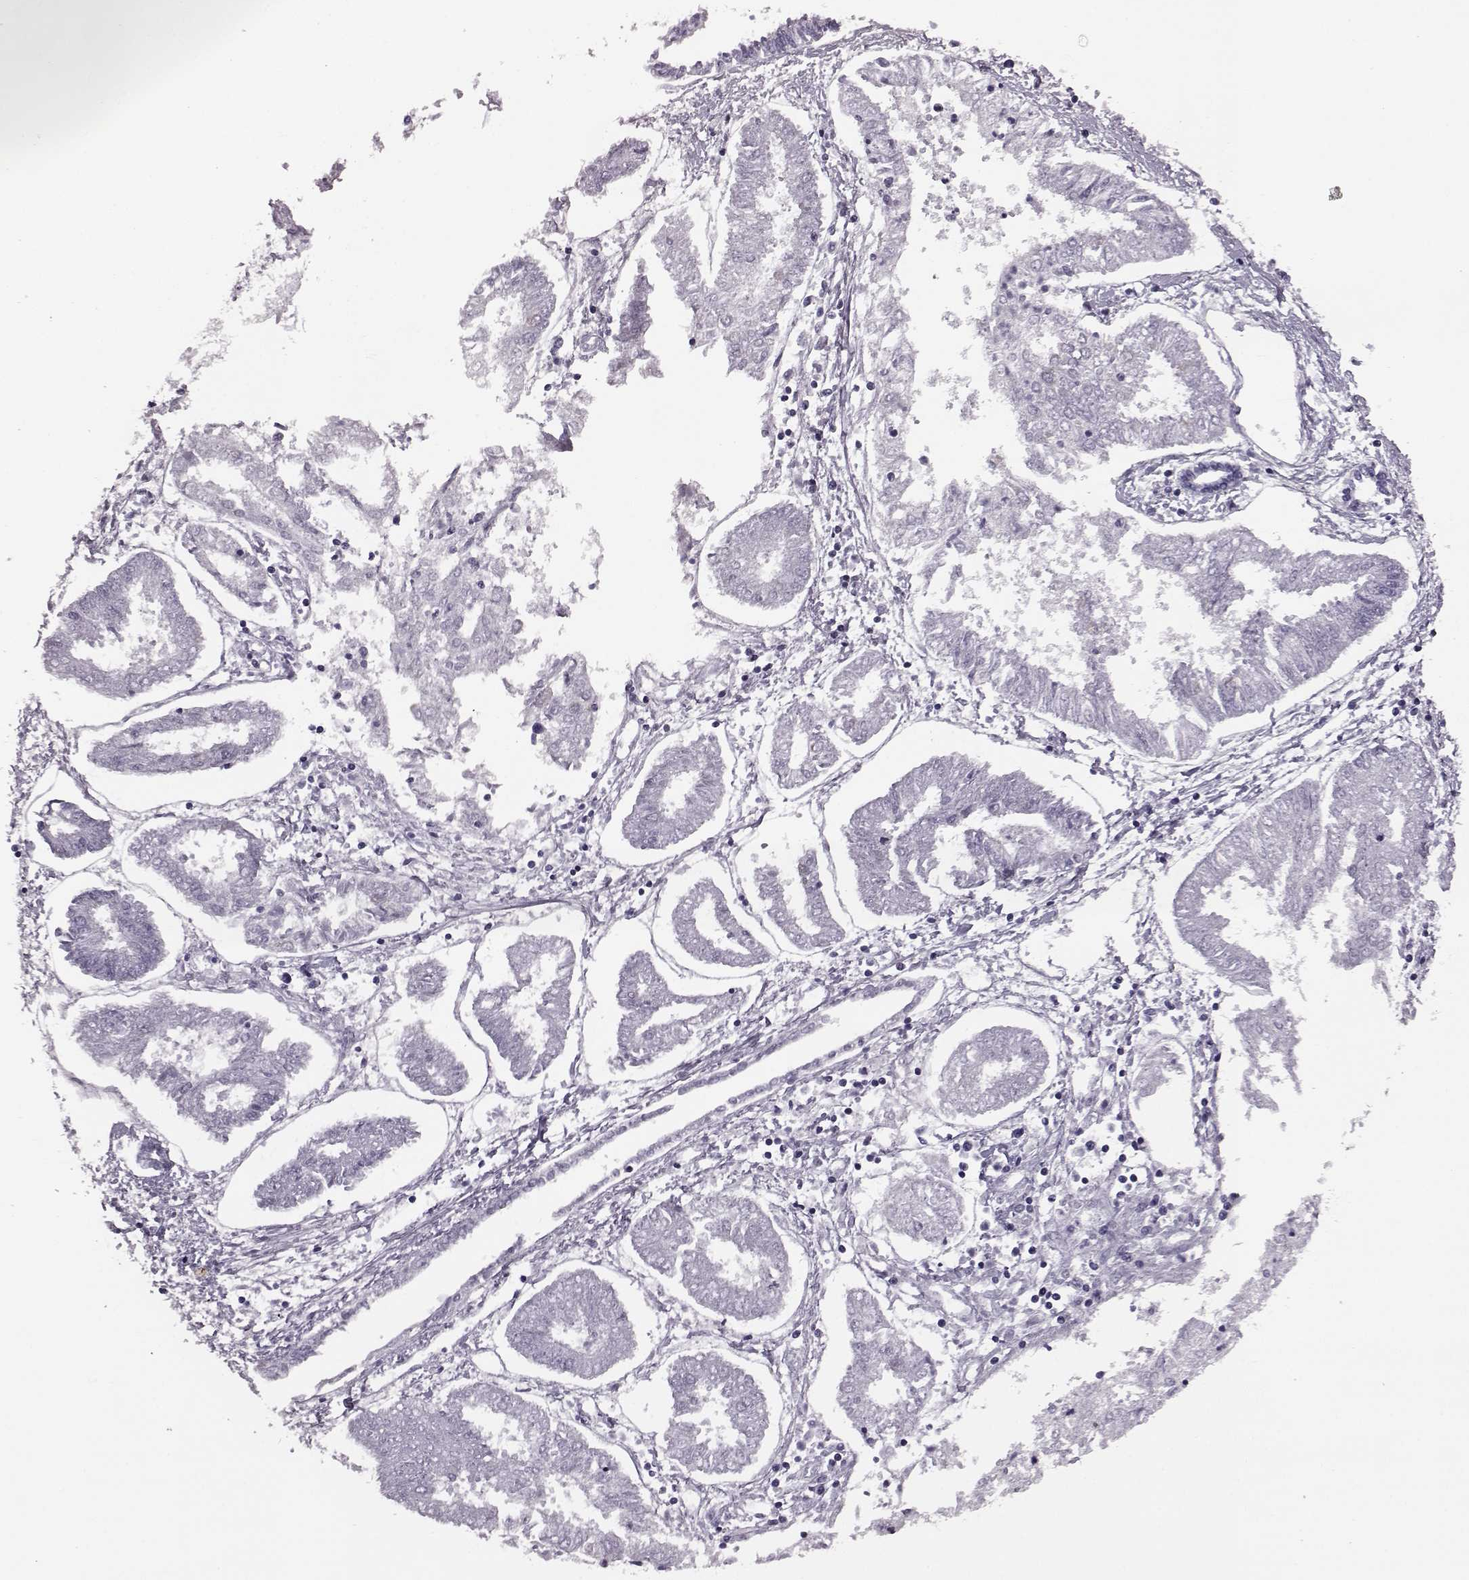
{"staining": {"intensity": "negative", "quantity": "none", "location": "none"}, "tissue": "endometrial cancer", "cell_type": "Tumor cells", "image_type": "cancer", "snomed": [{"axis": "morphology", "description": "Adenocarcinoma, NOS"}, {"axis": "topography", "description": "Endometrium"}], "caption": "Tumor cells are negative for brown protein staining in endometrial adenocarcinoma.", "gene": "ODAD4", "patient": {"sex": "female", "age": 68}}